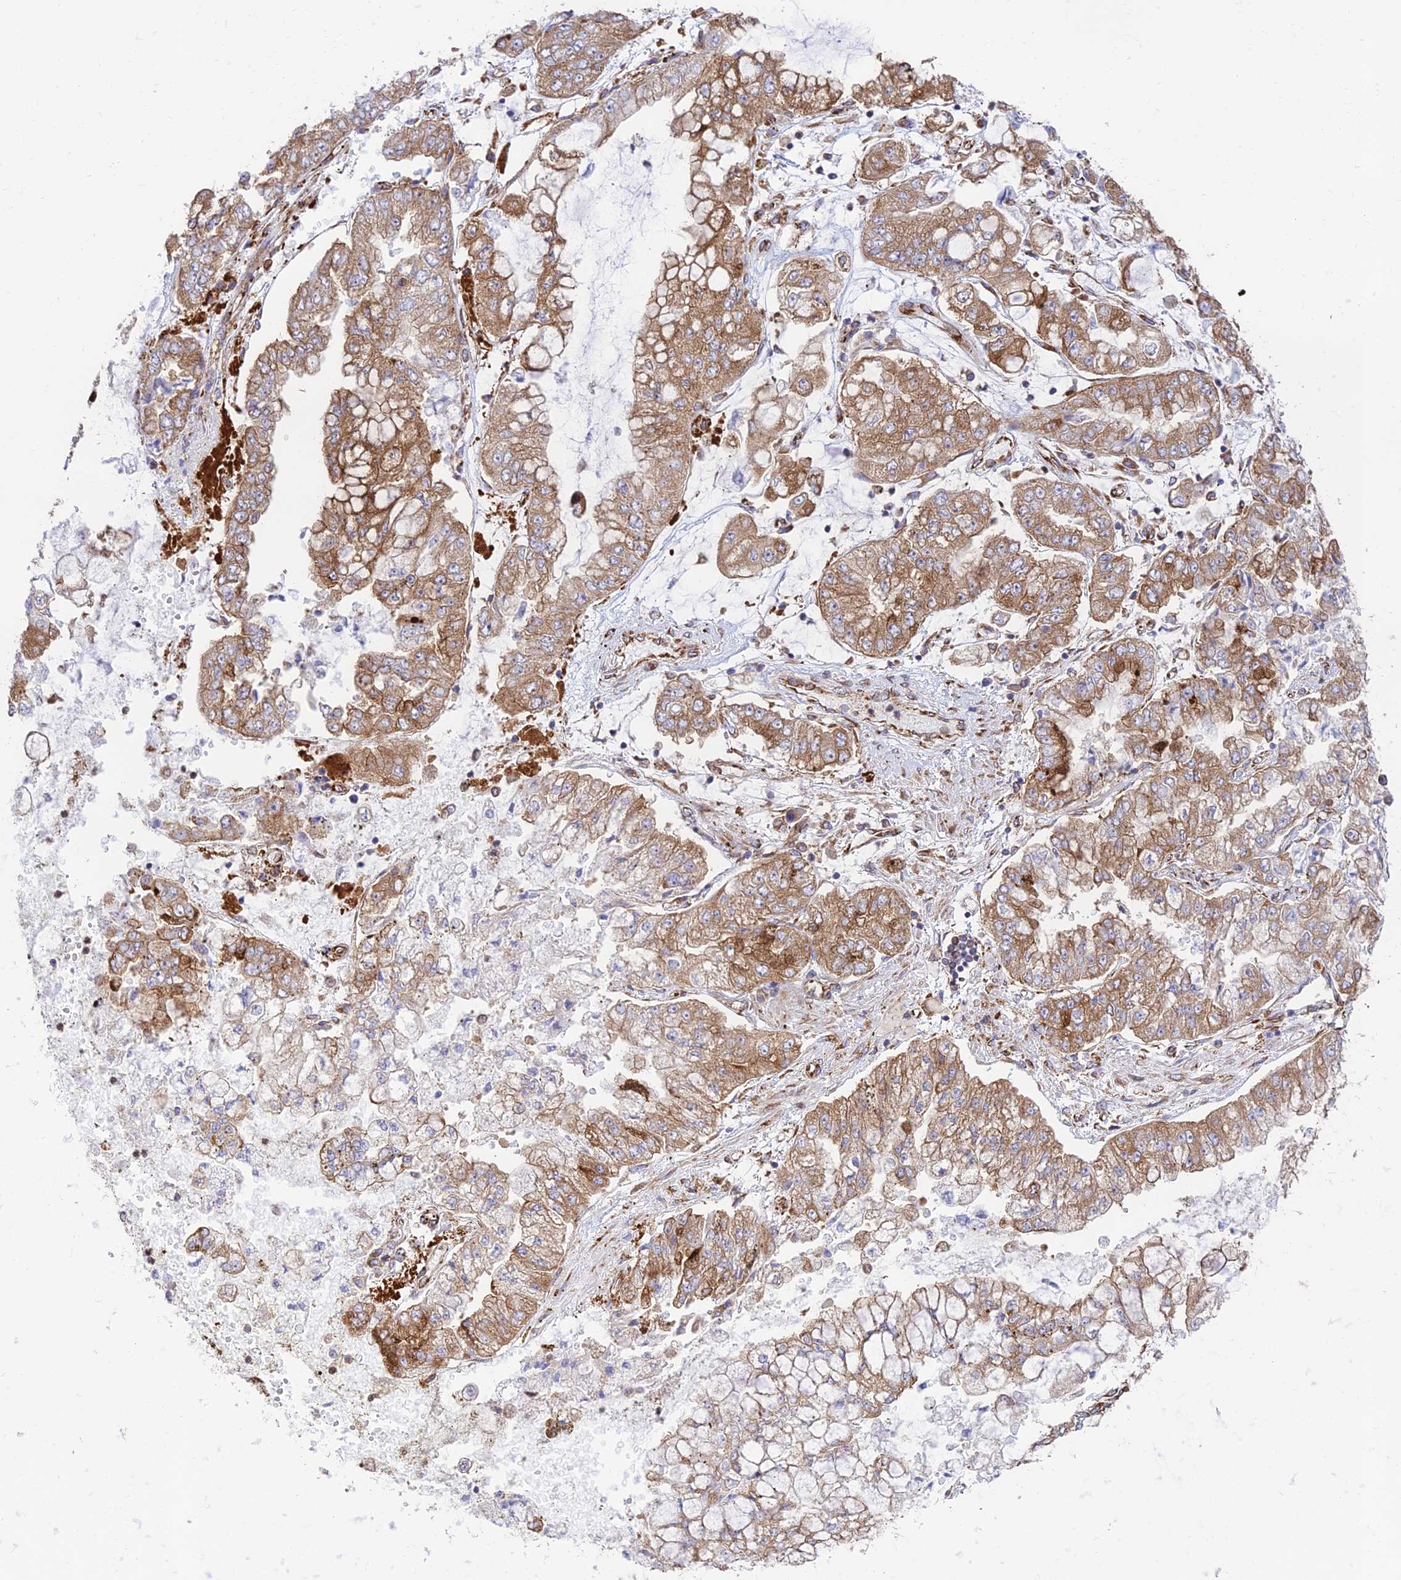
{"staining": {"intensity": "moderate", "quantity": "25%-75%", "location": "cytoplasmic/membranous"}, "tissue": "stomach cancer", "cell_type": "Tumor cells", "image_type": "cancer", "snomed": [{"axis": "morphology", "description": "Adenocarcinoma, NOS"}, {"axis": "topography", "description": "Stomach"}], "caption": "Protein analysis of stomach cancer (adenocarcinoma) tissue displays moderate cytoplasmic/membranous staining in about 25%-75% of tumor cells. (IHC, brightfield microscopy, high magnification).", "gene": "CCDC69", "patient": {"sex": "male", "age": 76}}